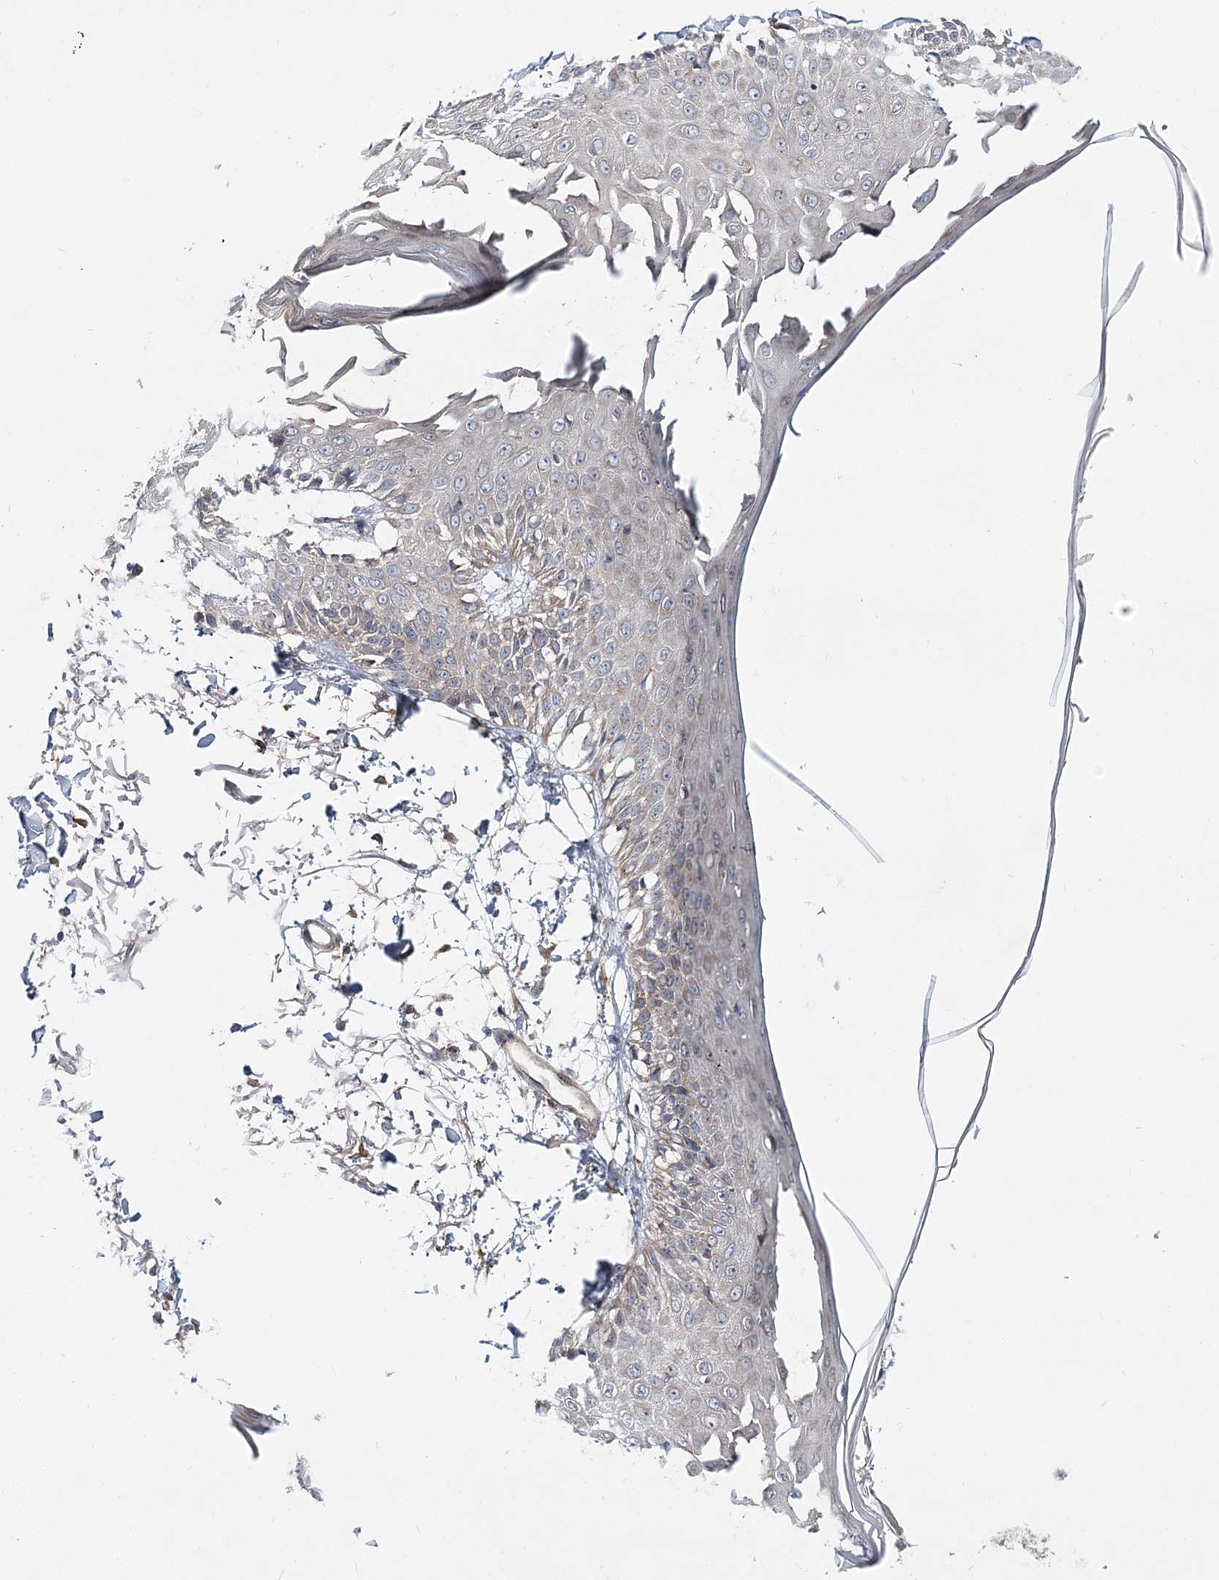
{"staining": {"intensity": "weak", "quantity": ">75%", "location": "cytoplasmic/membranous"}, "tissue": "skin", "cell_type": "Fibroblasts", "image_type": "normal", "snomed": [{"axis": "morphology", "description": "Normal tissue, NOS"}, {"axis": "morphology", "description": "Squamous cell carcinoma, NOS"}, {"axis": "topography", "description": "Skin"}, {"axis": "topography", "description": "Peripheral nerve tissue"}], "caption": "A low amount of weak cytoplasmic/membranous expression is appreciated in about >75% of fibroblasts in unremarkable skin.", "gene": "NBAS", "patient": {"sex": "male", "age": 83}}